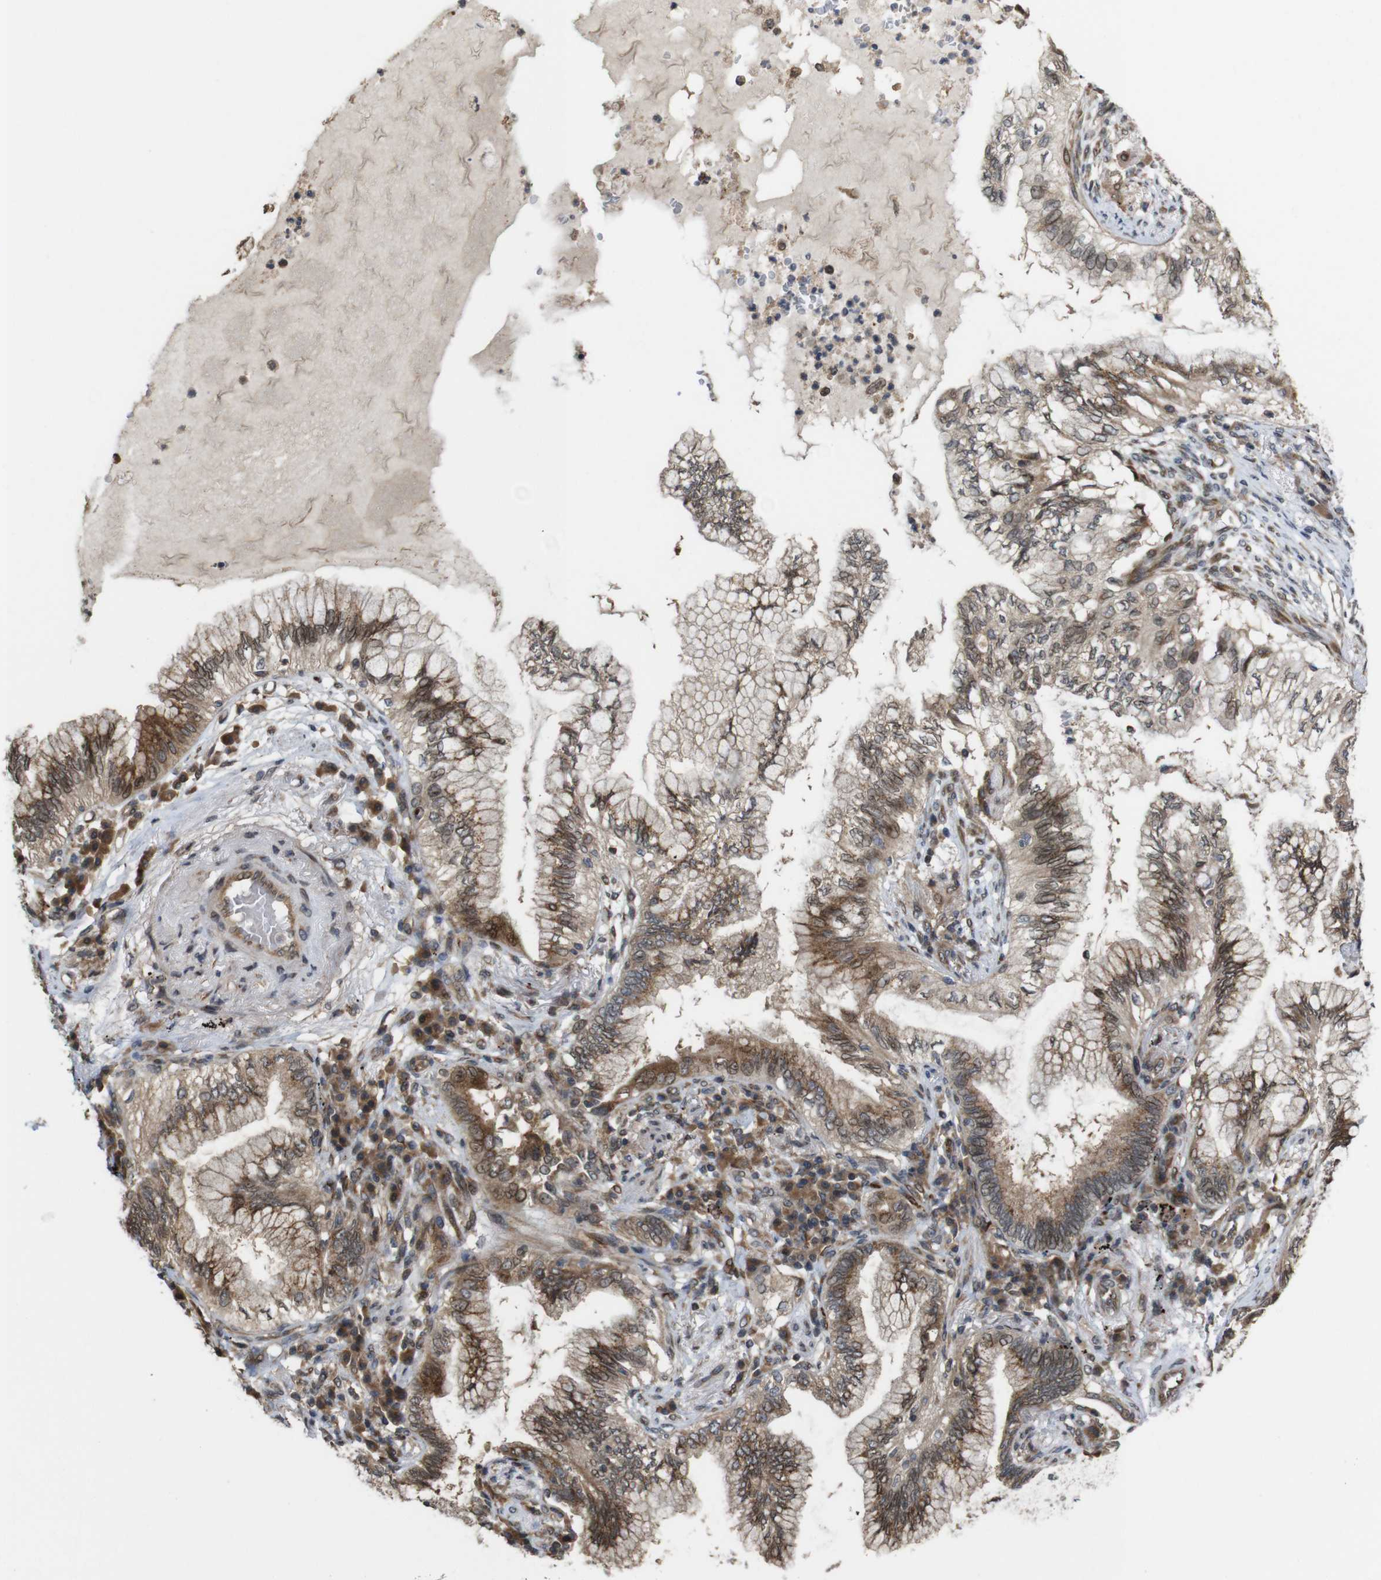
{"staining": {"intensity": "moderate", "quantity": ">75%", "location": "cytoplasmic/membranous"}, "tissue": "lung cancer", "cell_type": "Tumor cells", "image_type": "cancer", "snomed": [{"axis": "morphology", "description": "Normal tissue, NOS"}, {"axis": "morphology", "description": "Adenocarcinoma, NOS"}, {"axis": "topography", "description": "Bronchus"}, {"axis": "topography", "description": "Lung"}], "caption": "This is an image of IHC staining of lung cancer, which shows moderate expression in the cytoplasmic/membranous of tumor cells.", "gene": "EFCAB14", "patient": {"sex": "female", "age": 70}}